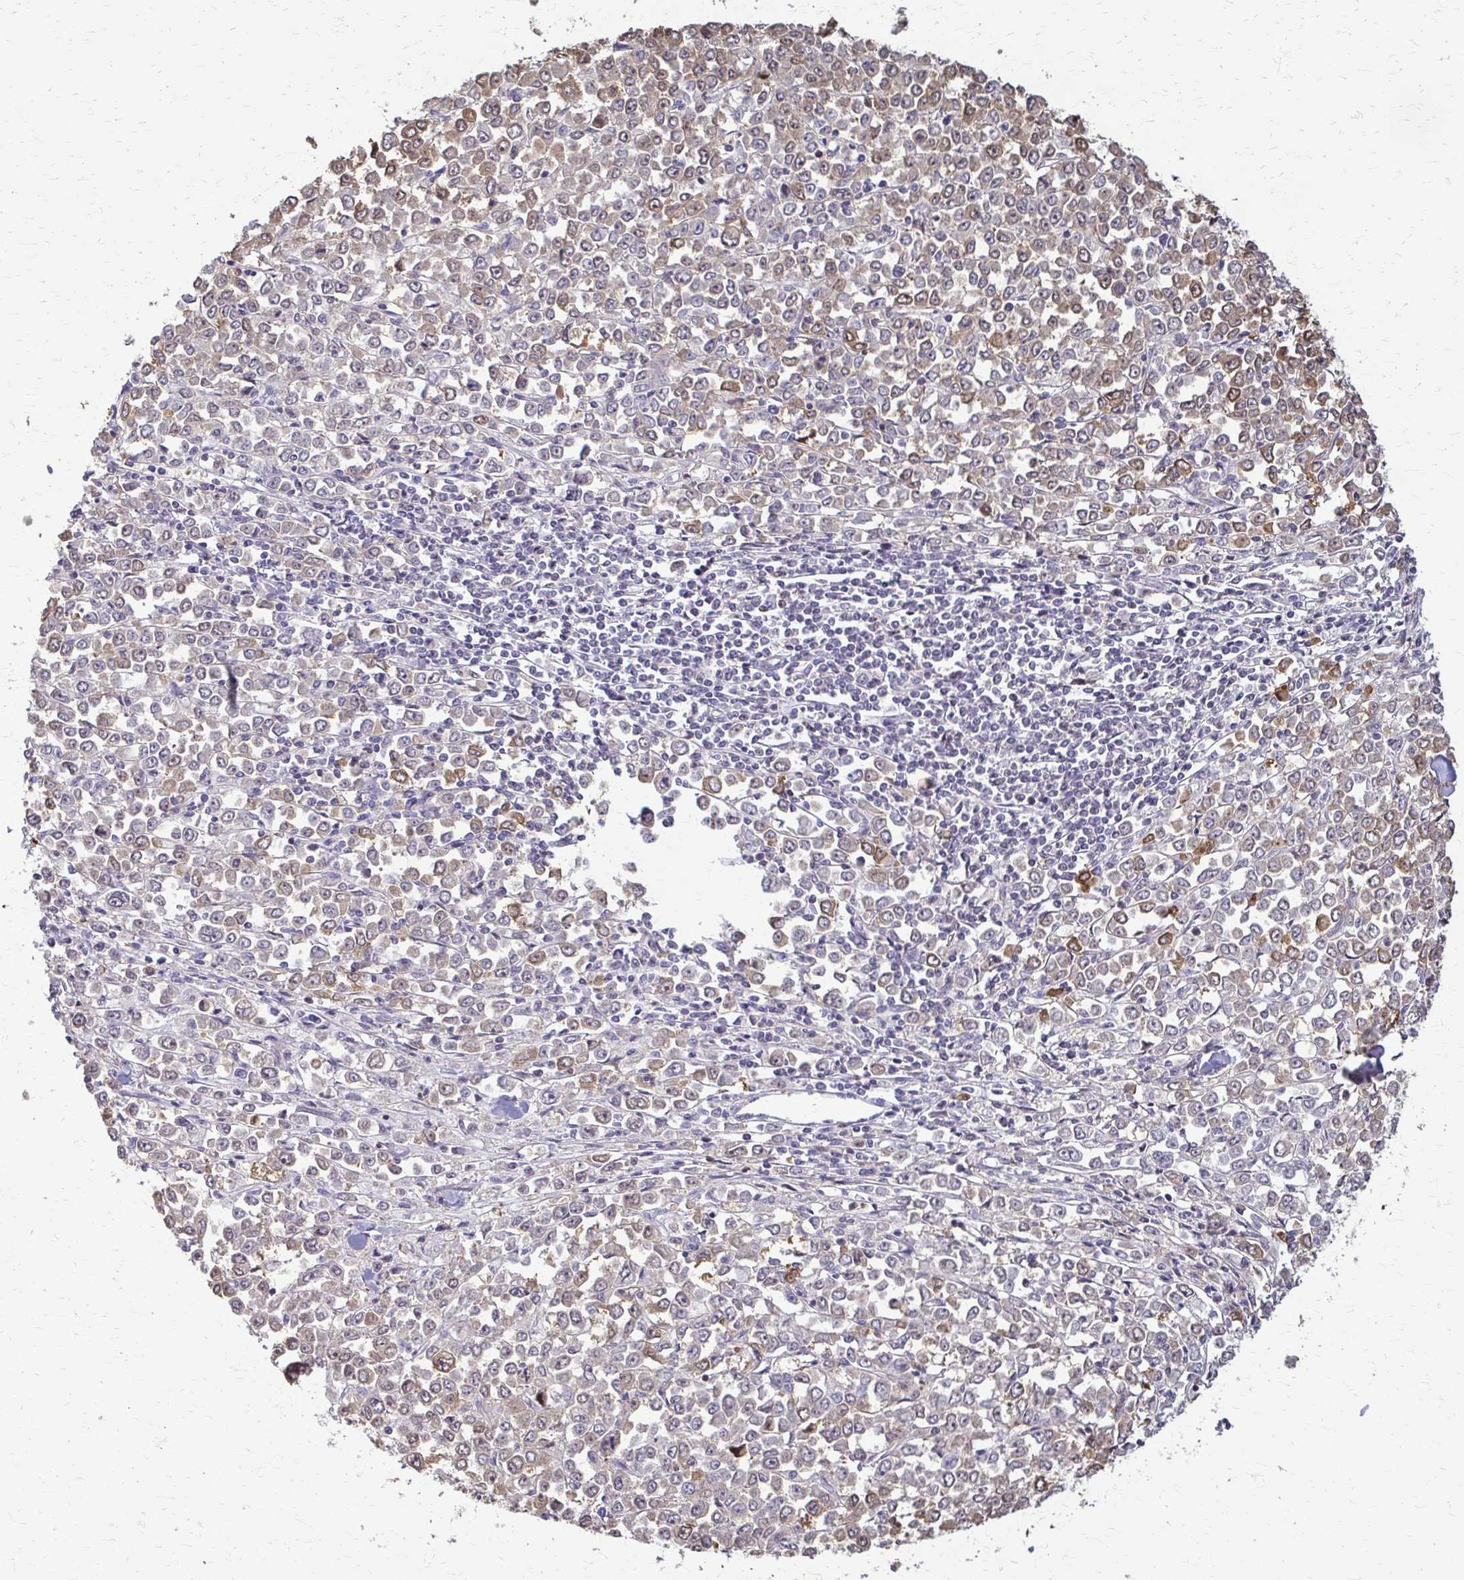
{"staining": {"intensity": "moderate", "quantity": "<25%", "location": "cytoplasmic/membranous"}, "tissue": "stomach cancer", "cell_type": "Tumor cells", "image_type": "cancer", "snomed": [{"axis": "morphology", "description": "Adenocarcinoma, NOS"}, {"axis": "topography", "description": "Stomach, upper"}], "caption": "Human stomach cancer (adenocarcinoma) stained with a protein marker reveals moderate staining in tumor cells.", "gene": "ZNF34", "patient": {"sex": "male", "age": 70}}